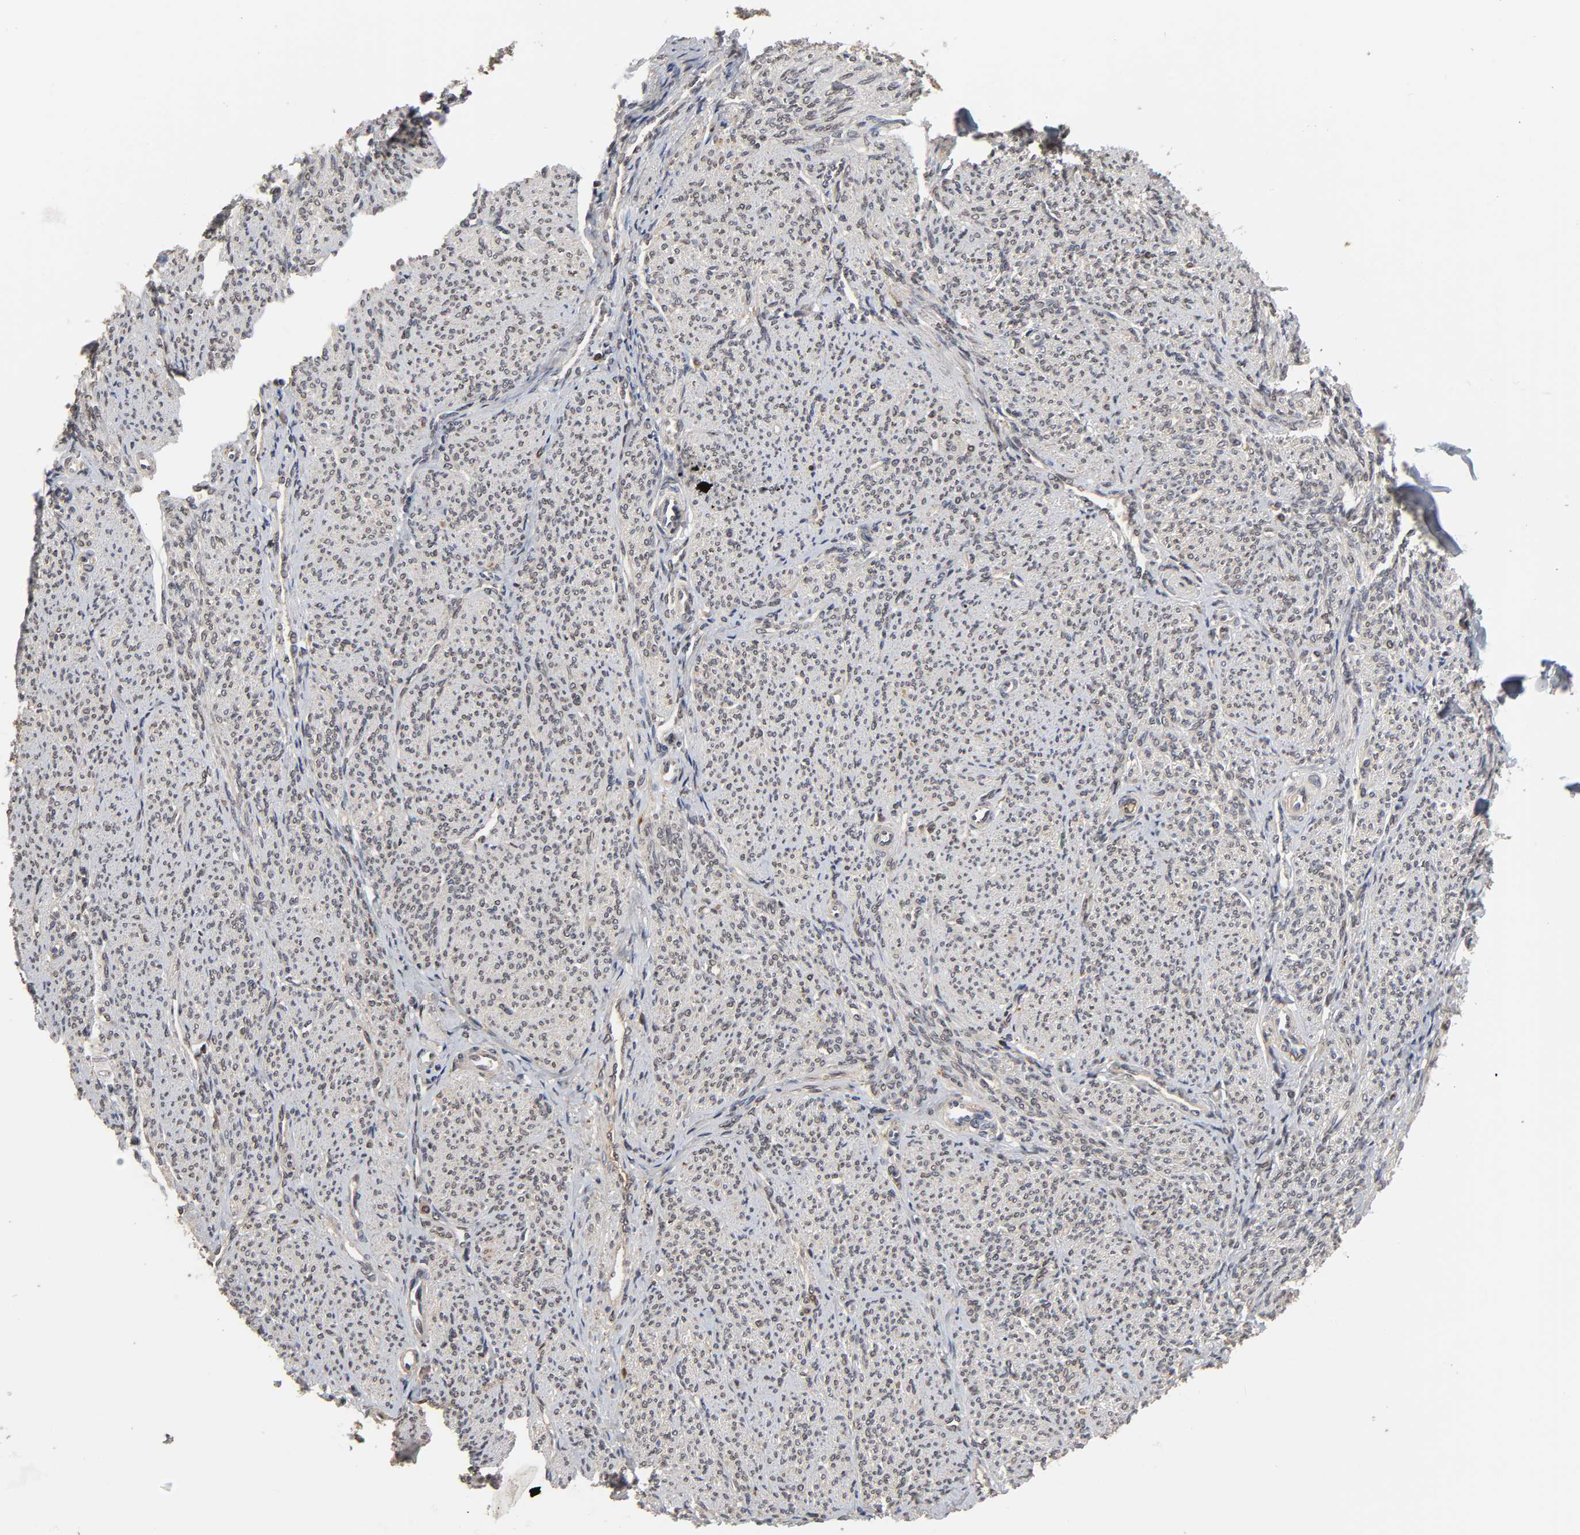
{"staining": {"intensity": "moderate", "quantity": "25%-75%", "location": "cytoplasmic/membranous"}, "tissue": "smooth muscle", "cell_type": "Smooth muscle cells", "image_type": "normal", "snomed": [{"axis": "morphology", "description": "Normal tissue, NOS"}, {"axis": "topography", "description": "Smooth muscle"}], "caption": "Immunohistochemistry (IHC) staining of normal smooth muscle, which reveals medium levels of moderate cytoplasmic/membranous expression in approximately 25%-75% of smooth muscle cells indicating moderate cytoplasmic/membranous protein positivity. The staining was performed using DAB (brown) for protein detection and nuclei were counterstained in hematoxylin (blue).", "gene": "CPN2", "patient": {"sex": "female", "age": 65}}